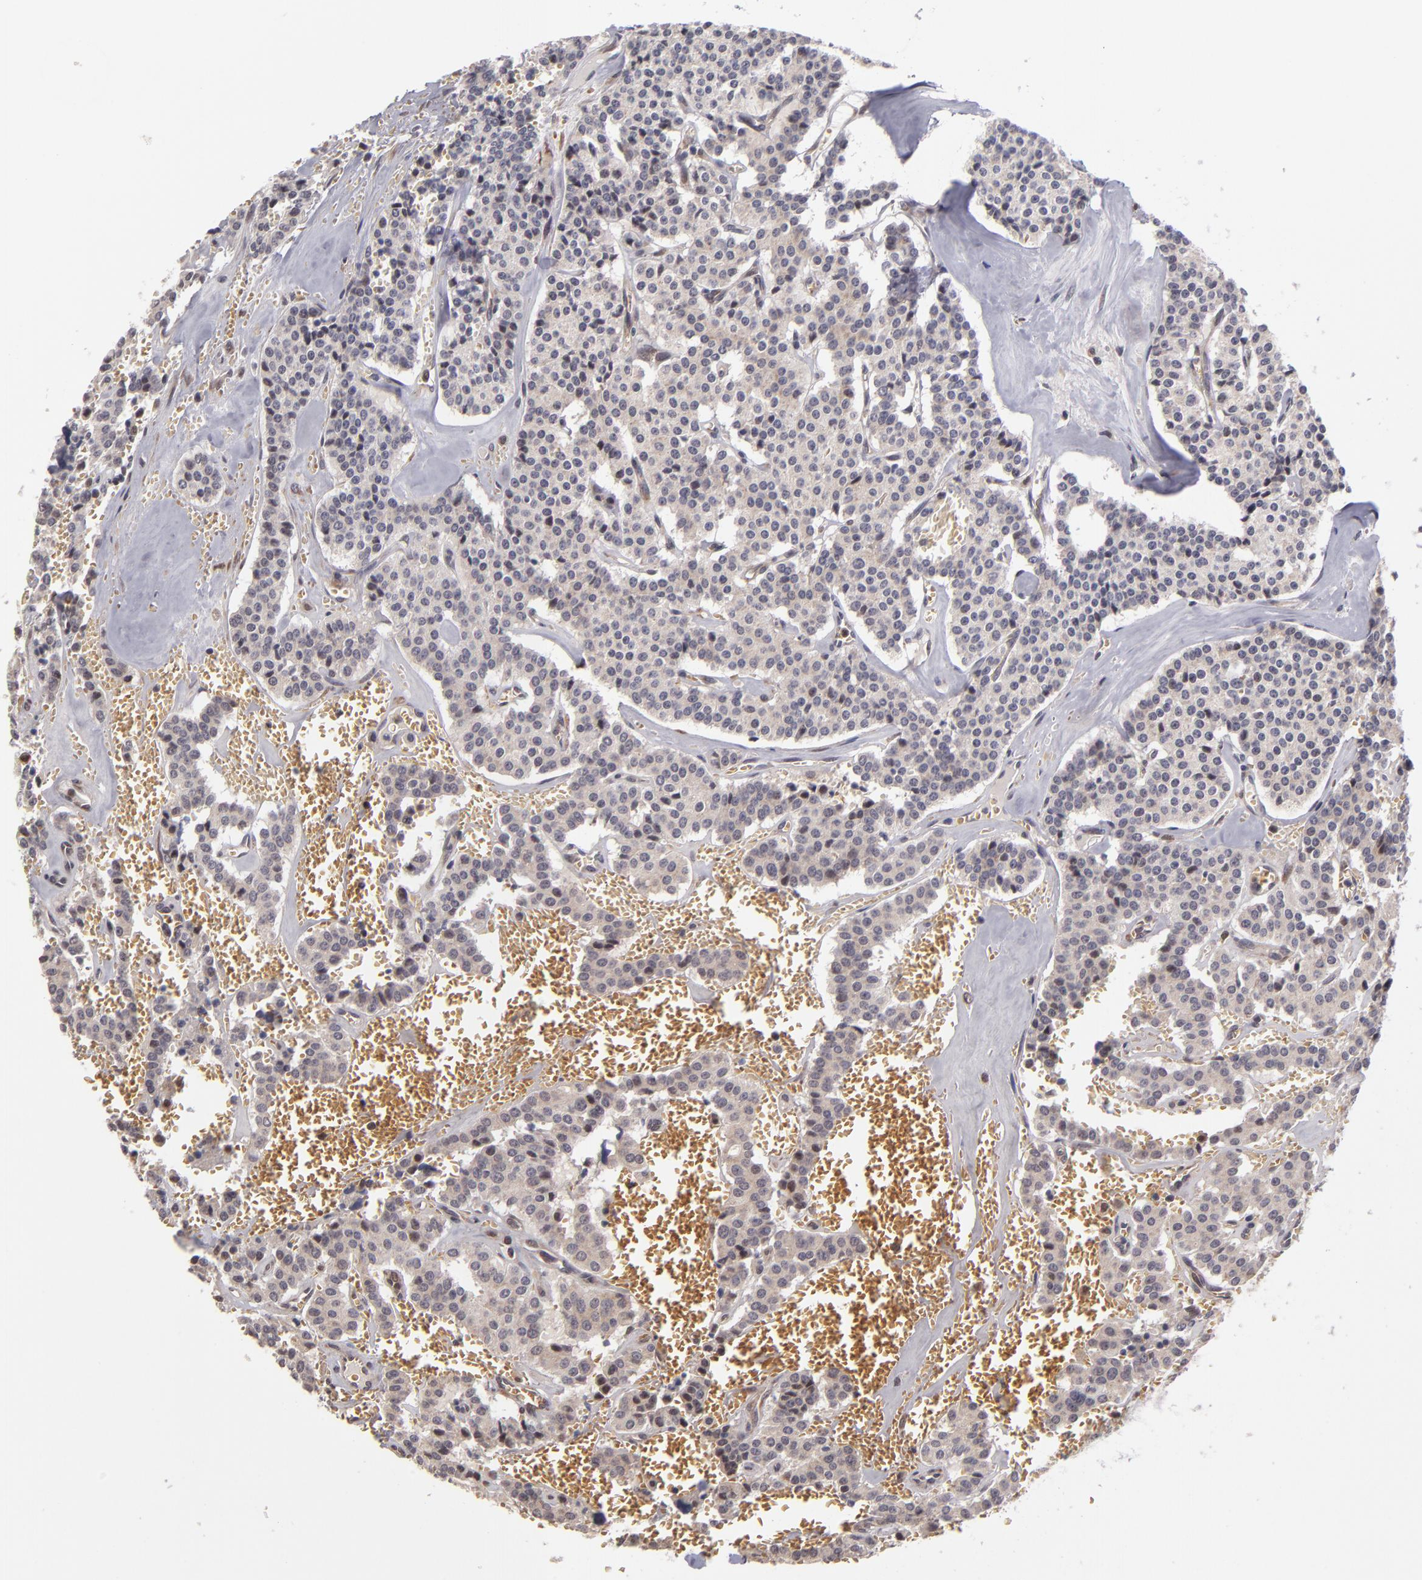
{"staining": {"intensity": "weak", "quantity": ">75%", "location": "cytoplasmic/membranous"}, "tissue": "carcinoid", "cell_type": "Tumor cells", "image_type": "cancer", "snomed": [{"axis": "morphology", "description": "Carcinoid, malignant, NOS"}, {"axis": "topography", "description": "Bronchus"}], "caption": "Protein expression analysis of carcinoid (malignant) reveals weak cytoplasmic/membranous positivity in about >75% of tumor cells. The staining was performed using DAB (3,3'-diaminobenzidine), with brown indicating positive protein expression. Nuclei are stained blue with hematoxylin.", "gene": "CASP1", "patient": {"sex": "male", "age": 55}}